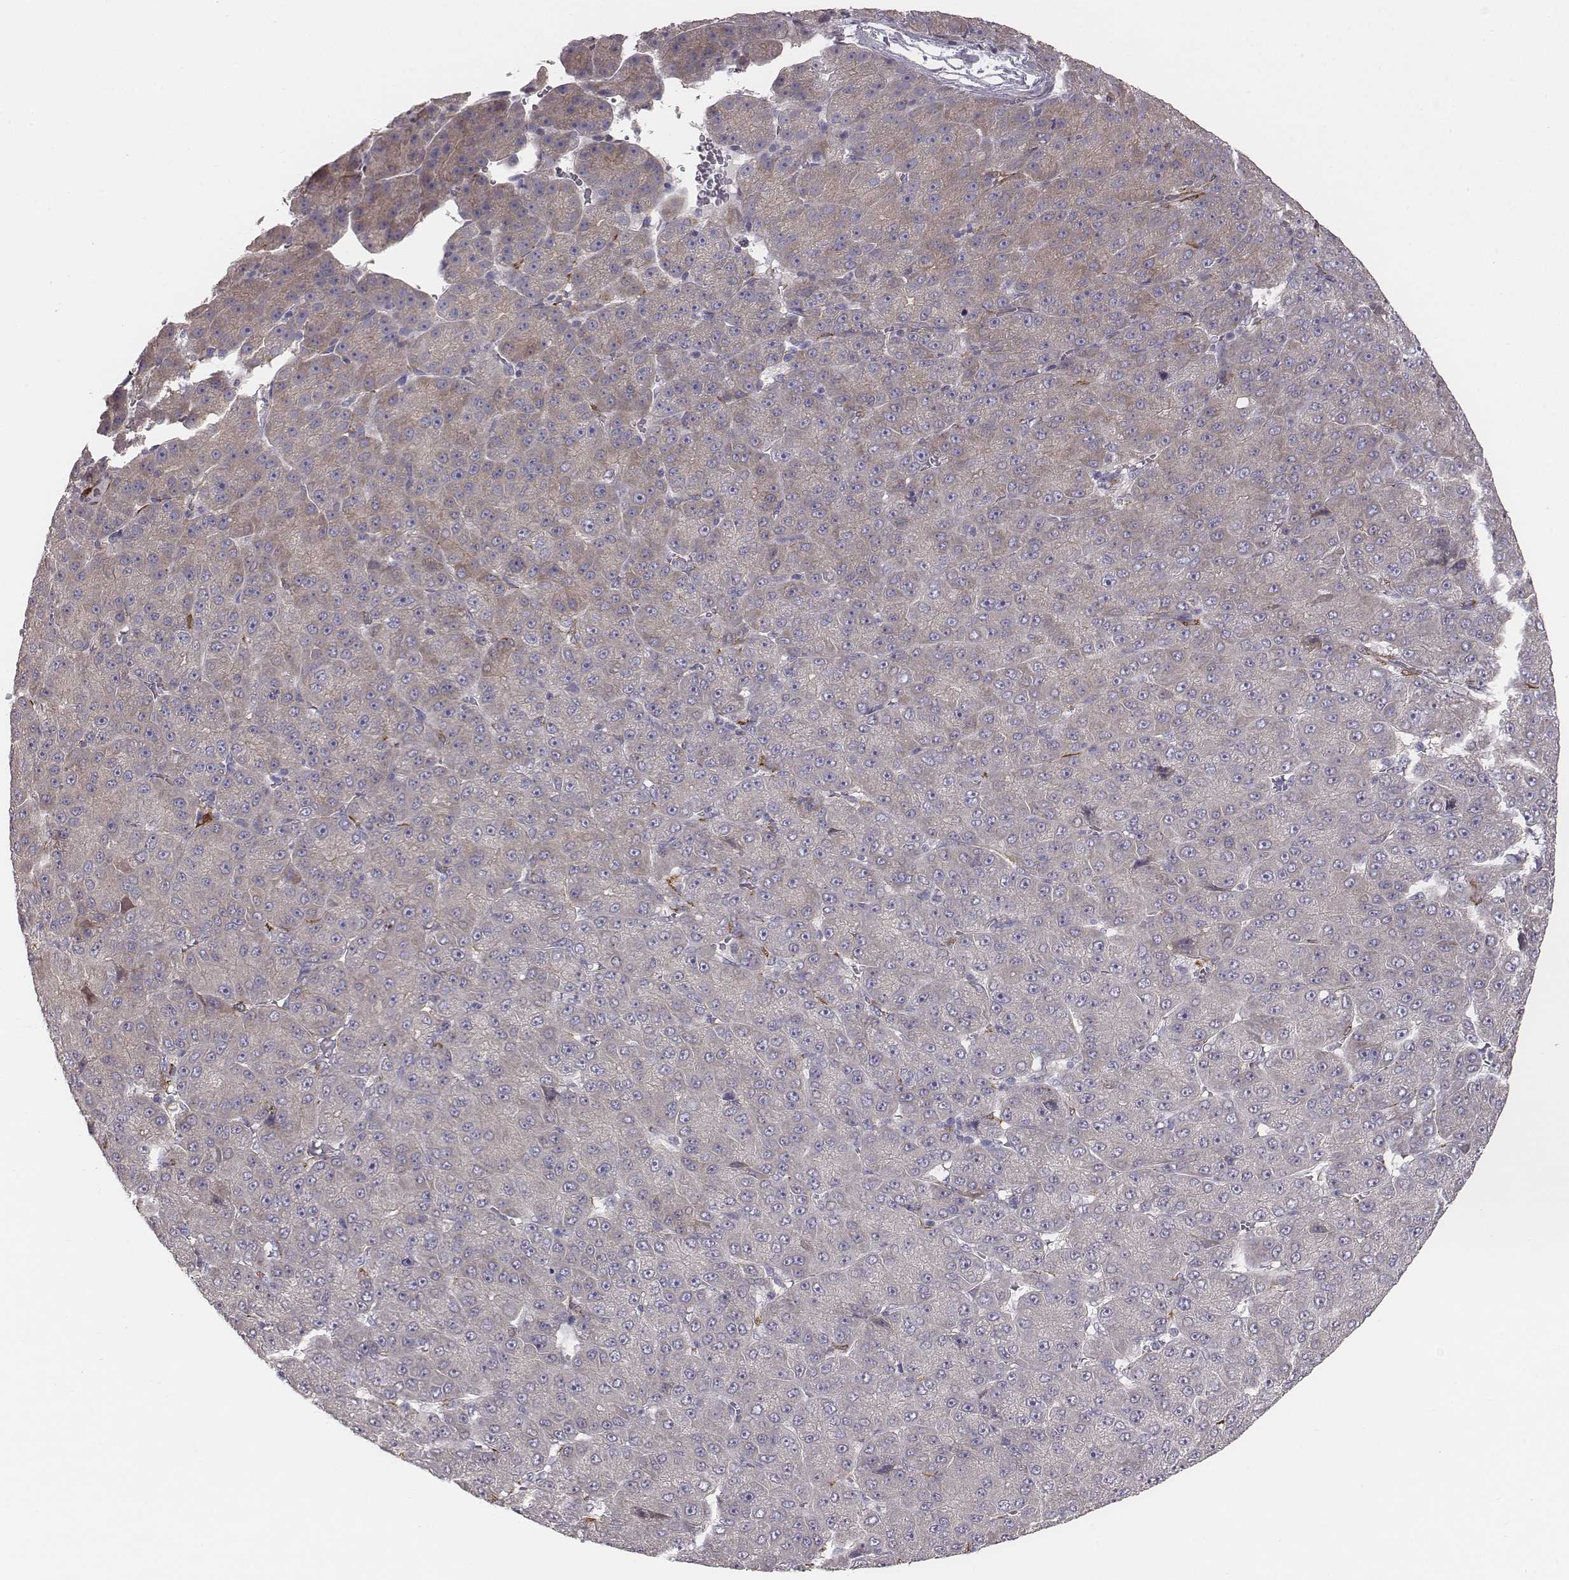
{"staining": {"intensity": "weak", "quantity": "<25%", "location": "cytoplasmic/membranous"}, "tissue": "liver cancer", "cell_type": "Tumor cells", "image_type": "cancer", "snomed": [{"axis": "morphology", "description": "Carcinoma, Hepatocellular, NOS"}, {"axis": "topography", "description": "Liver"}], "caption": "IHC histopathology image of neoplastic tissue: human liver cancer (hepatocellular carcinoma) stained with DAB shows no significant protein staining in tumor cells. (Brightfield microscopy of DAB immunohistochemistry at high magnification).", "gene": "PRKCZ", "patient": {"sex": "male", "age": 67}}